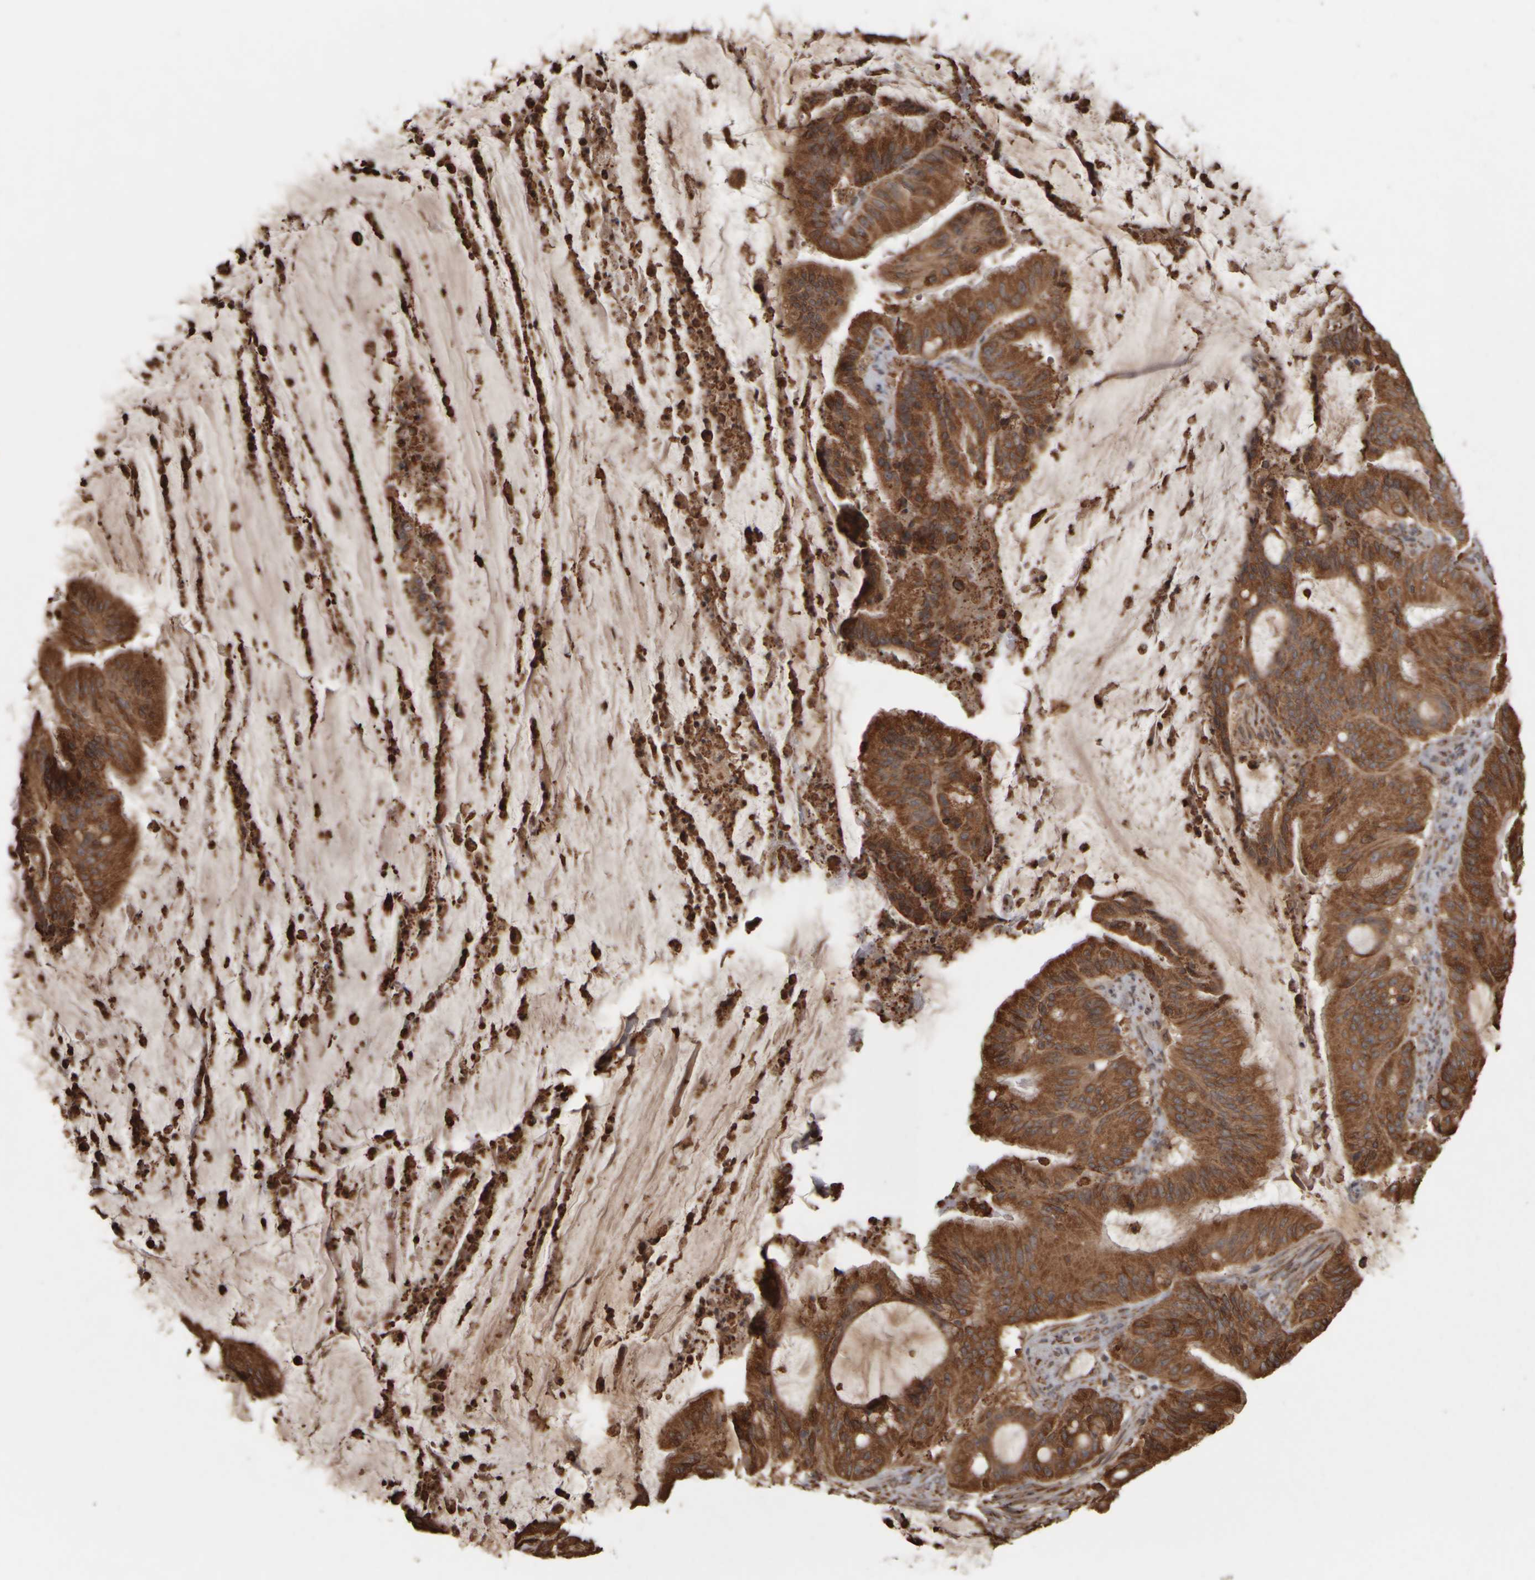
{"staining": {"intensity": "strong", "quantity": ">75%", "location": "cytoplasmic/membranous"}, "tissue": "liver cancer", "cell_type": "Tumor cells", "image_type": "cancer", "snomed": [{"axis": "morphology", "description": "Normal tissue, NOS"}, {"axis": "morphology", "description": "Cholangiocarcinoma"}, {"axis": "topography", "description": "Liver"}, {"axis": "topography", "description": "Peripheral nerve tissue"}], "caption": "IHC image of neoplastic tissue: liver cancer (cholangiocarcinoma) stained using IHC reveals high levels of strong protein expression localized specifically in the cytoplasmic/membranous of tumor cells, appearing as a cytoplasmic/membranous brown color.", "gene": "AGBL3", "patient": {"sex": "female", "age": 73}}